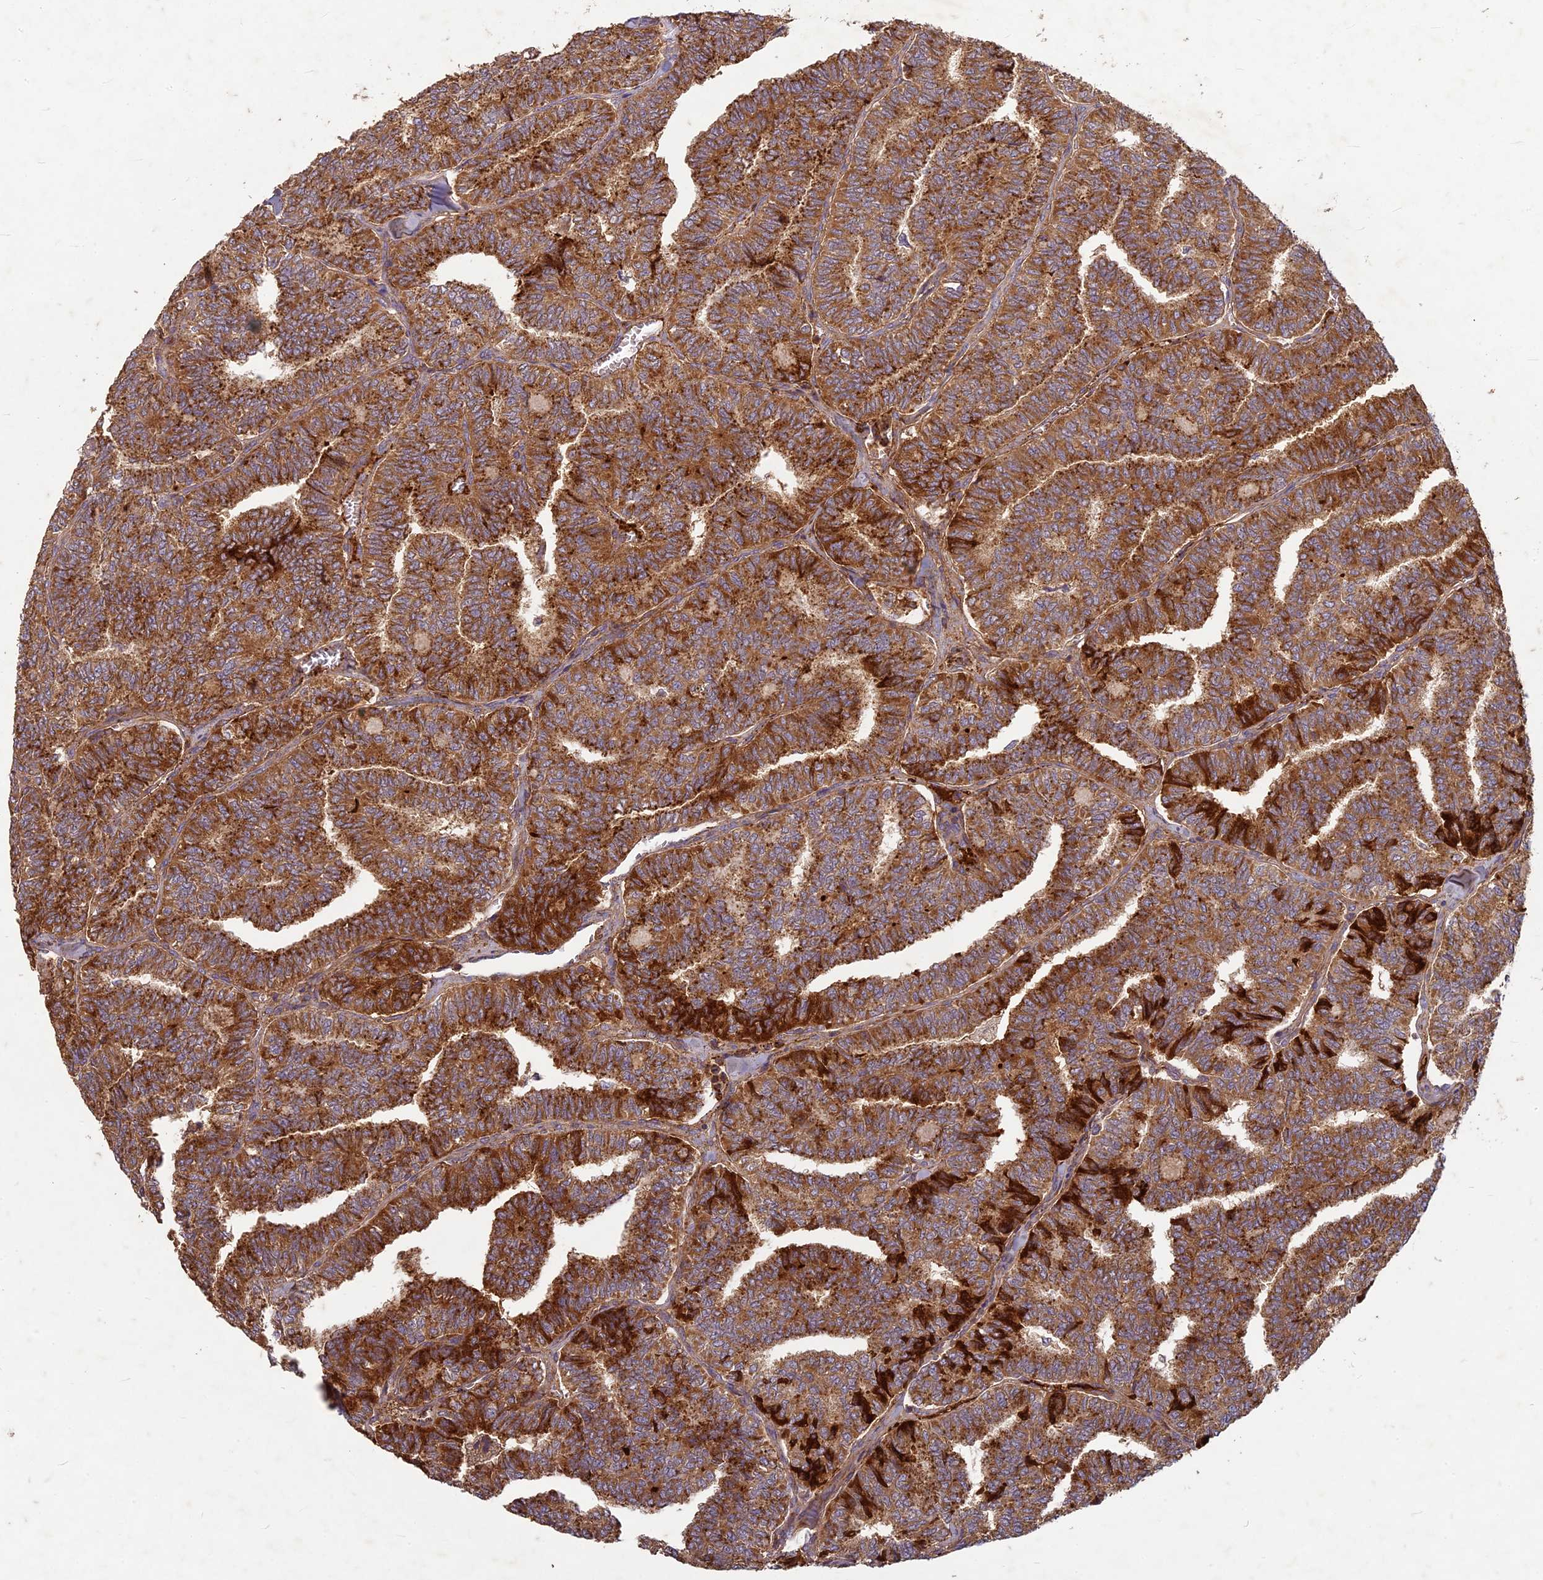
{"staining": {"intensity": "strong", "quantity": ">75%", "location": "cytoplasmic/membranous"}, "tissue": "thyroid cancer", "cell_type": "Tumor cells", "image_type": "cancer", "snomed": [{"axis": "morphology", "description": "Papillary adenocarcinoma, NOS"}, {"axis": "topography", "description": "Thyroid gland"}], "caption": "IHC of human thyroid cancer reveals high levels of strong cytoplasmic/membranous staining in about >75% of tumor cells.", "gene": "TCF25", "patient": {"sex": "female", "age": 35}}